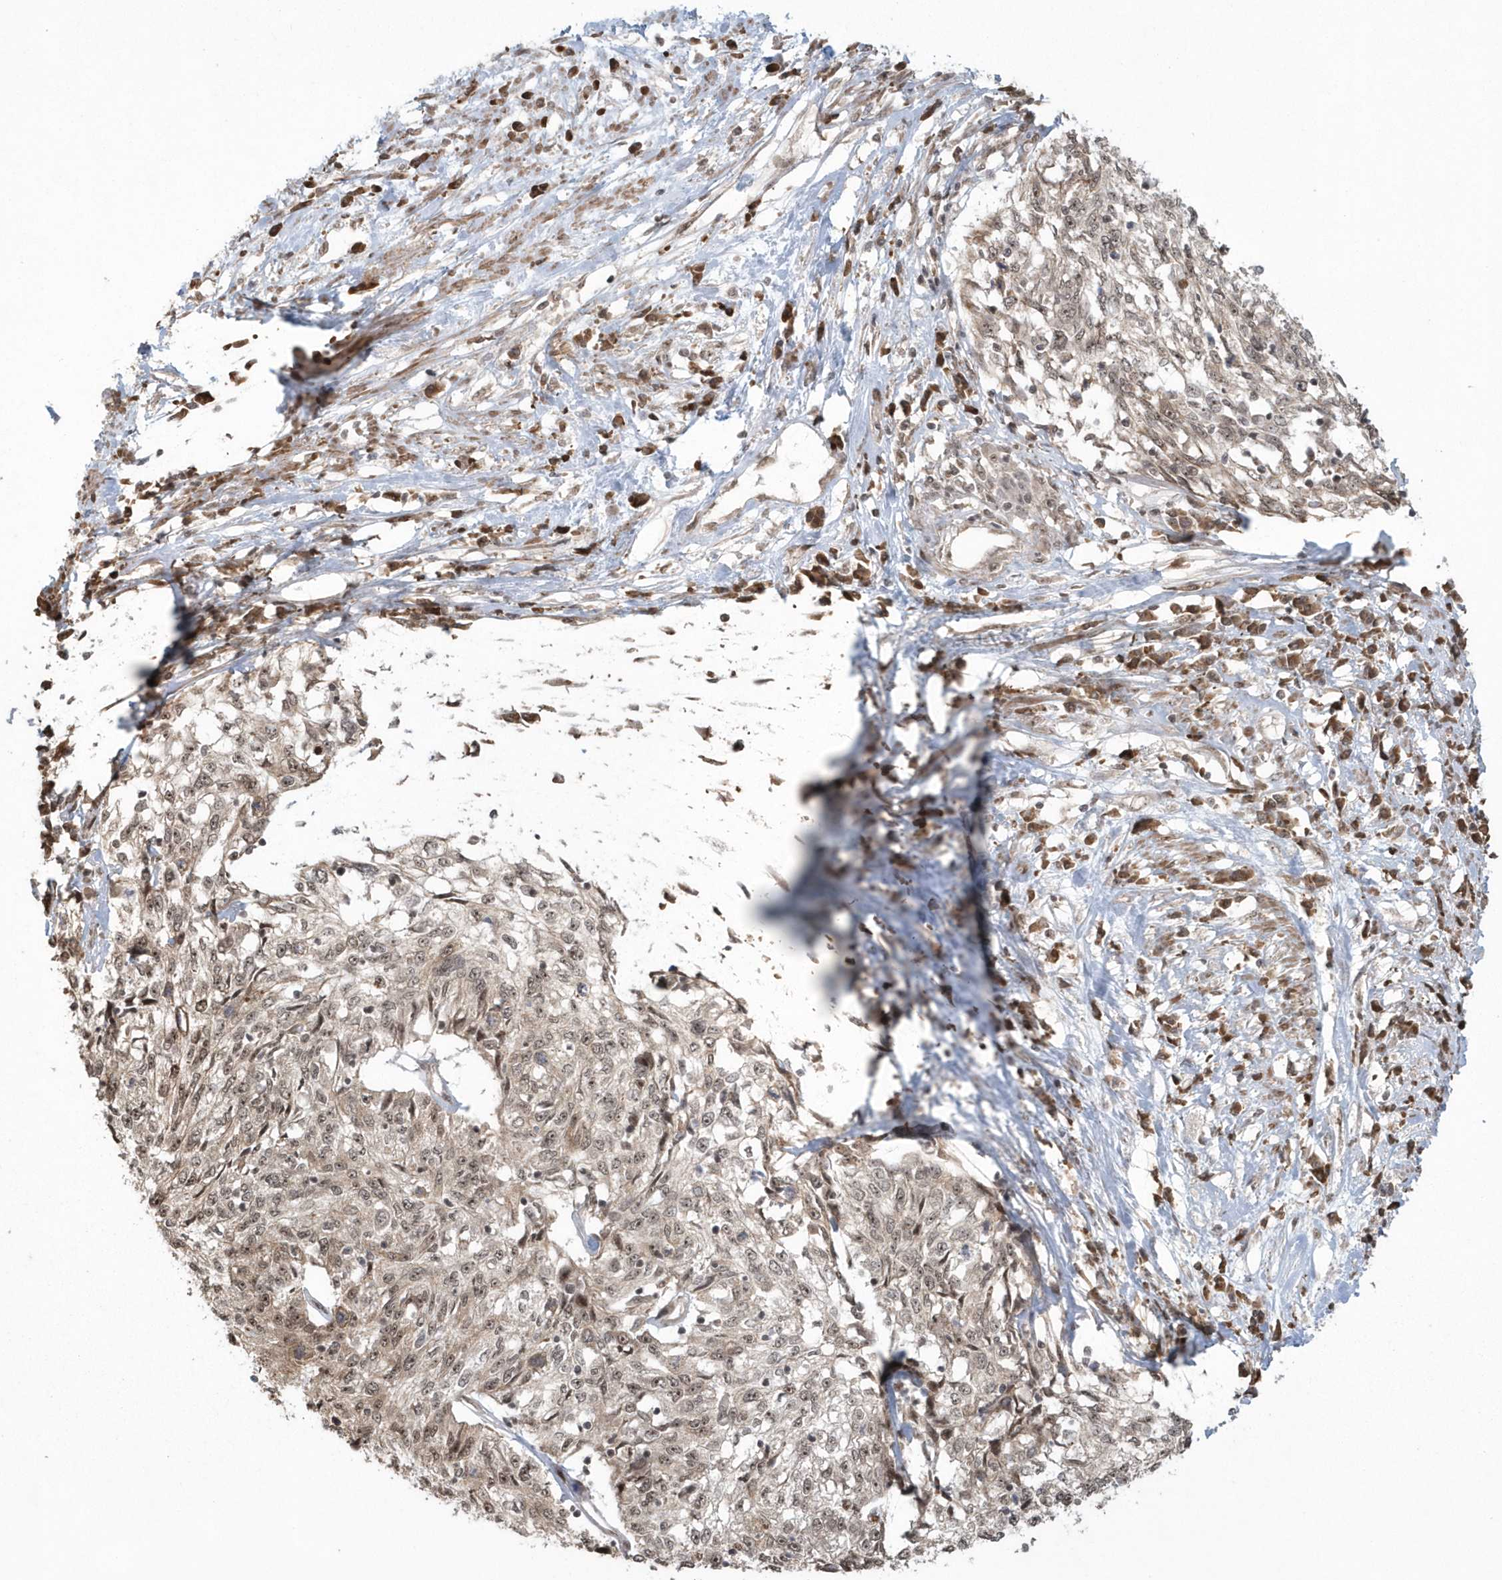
{"staining": {"intensity": "moderate", "quantity": "<25%", "location": "nuclear"}, "tissue": "cervical cancer", "cell_type": "Tumor cells", "image_type": "cancer", "snomed": [{"axis": "morphology", "description": "Squamous cell carcinoma, NOS"}, {"axis": "topography", "description": "Cervix"}], "caption": "Tumor cells display moderate nuclear staining in approximately <25% of cells in cervical squamous cell carcinoma.", "gene": "EPB41L4A", "patient": {"sex": "female", "age": 57}}